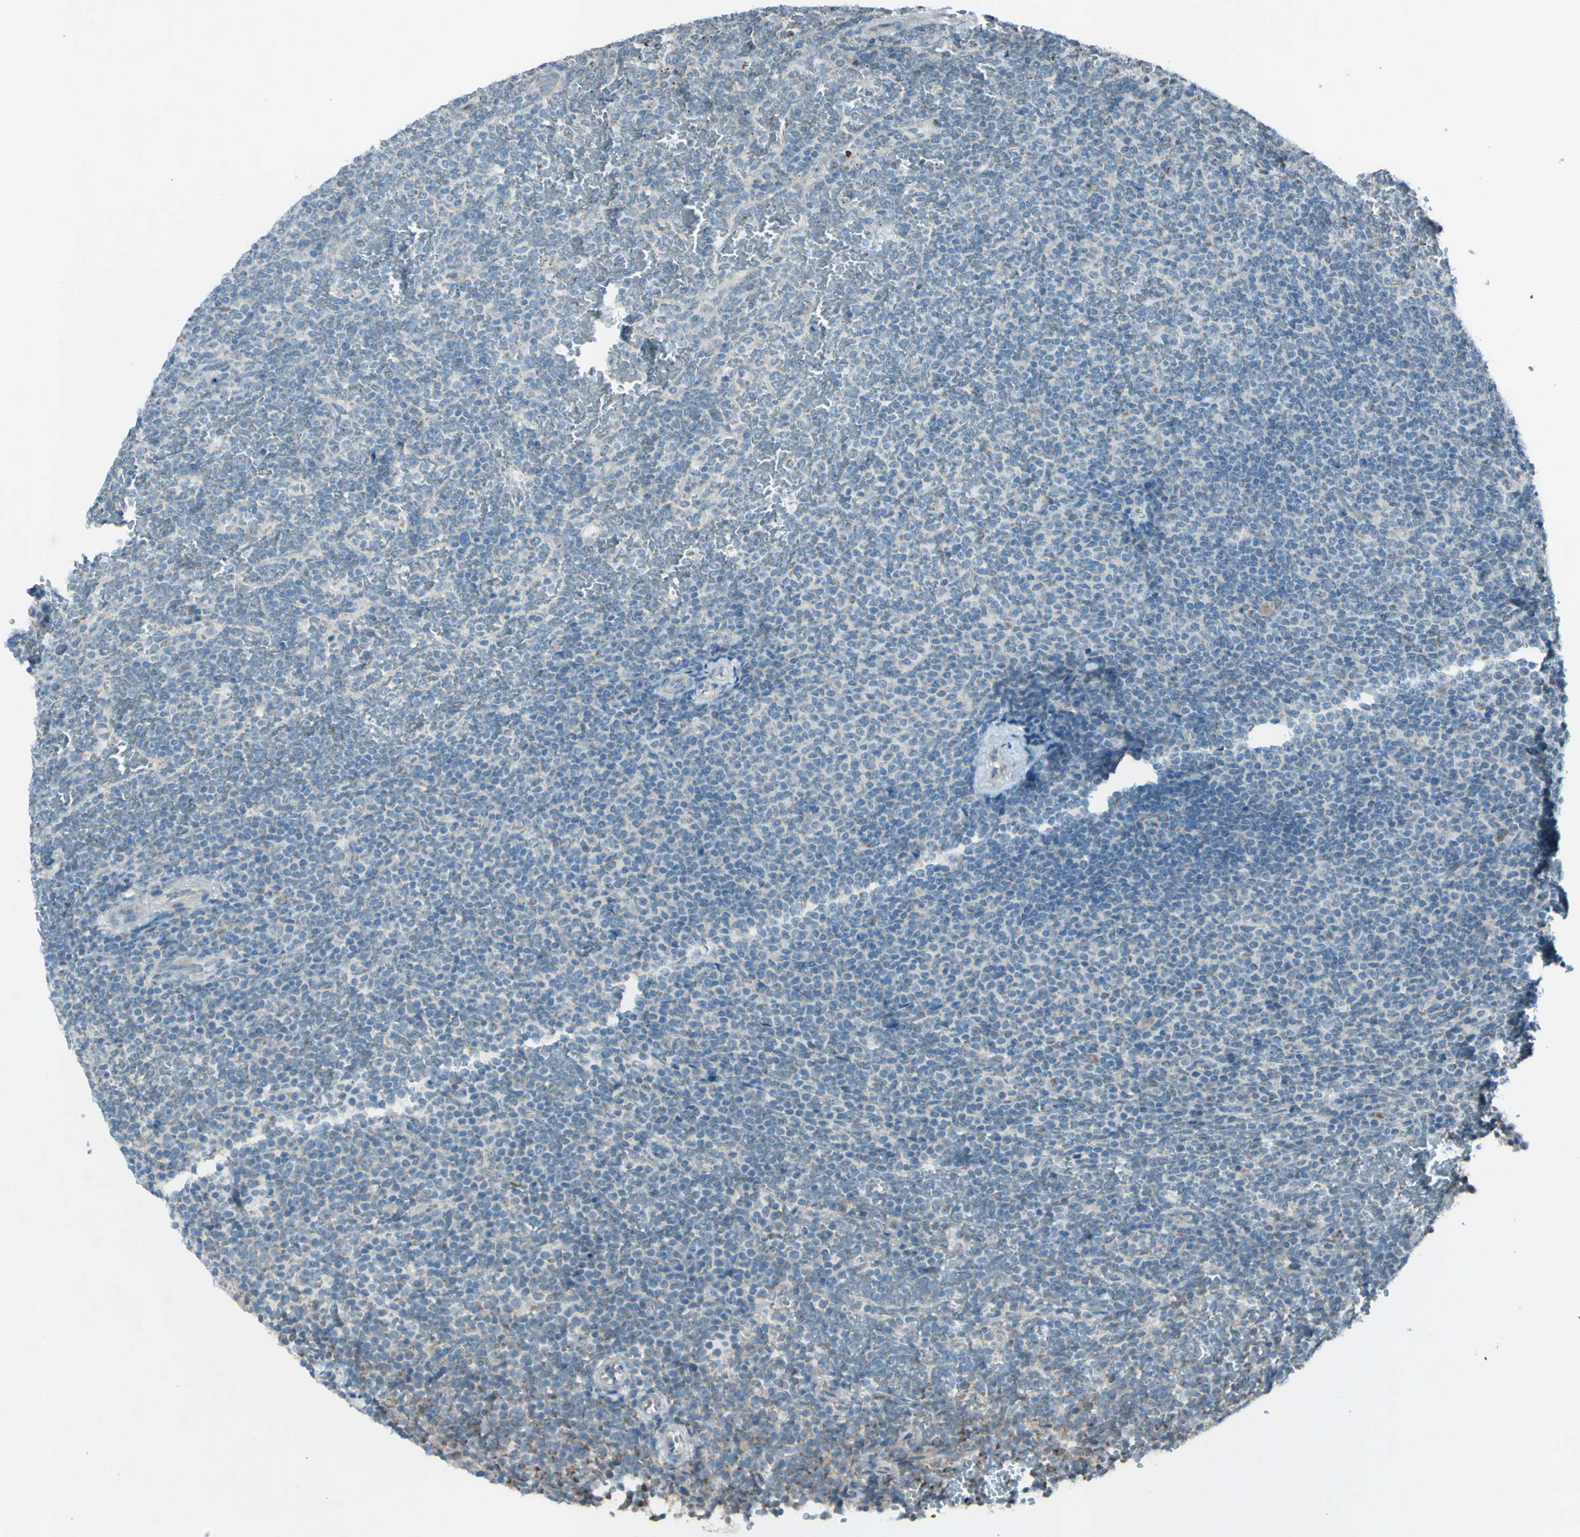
{"staining": {"intensity": "negative", "quantity": "none", "location": "none"}, "tissue": "lymphoma", "cell_type": "Tumor cells", "image_type": "cancer", "snomed": [{"axis": "morphology", "description": "Malignant lymphoma, non-Hodgkin's type, Low grade"}, {"axis": "topography", "description": "Spleen"}], "caption": "Image shows no significant protein staining in tumor cells of lymphoma.", "gene": "ACOT8", "patient": {"sex": "female", "age": 77}}